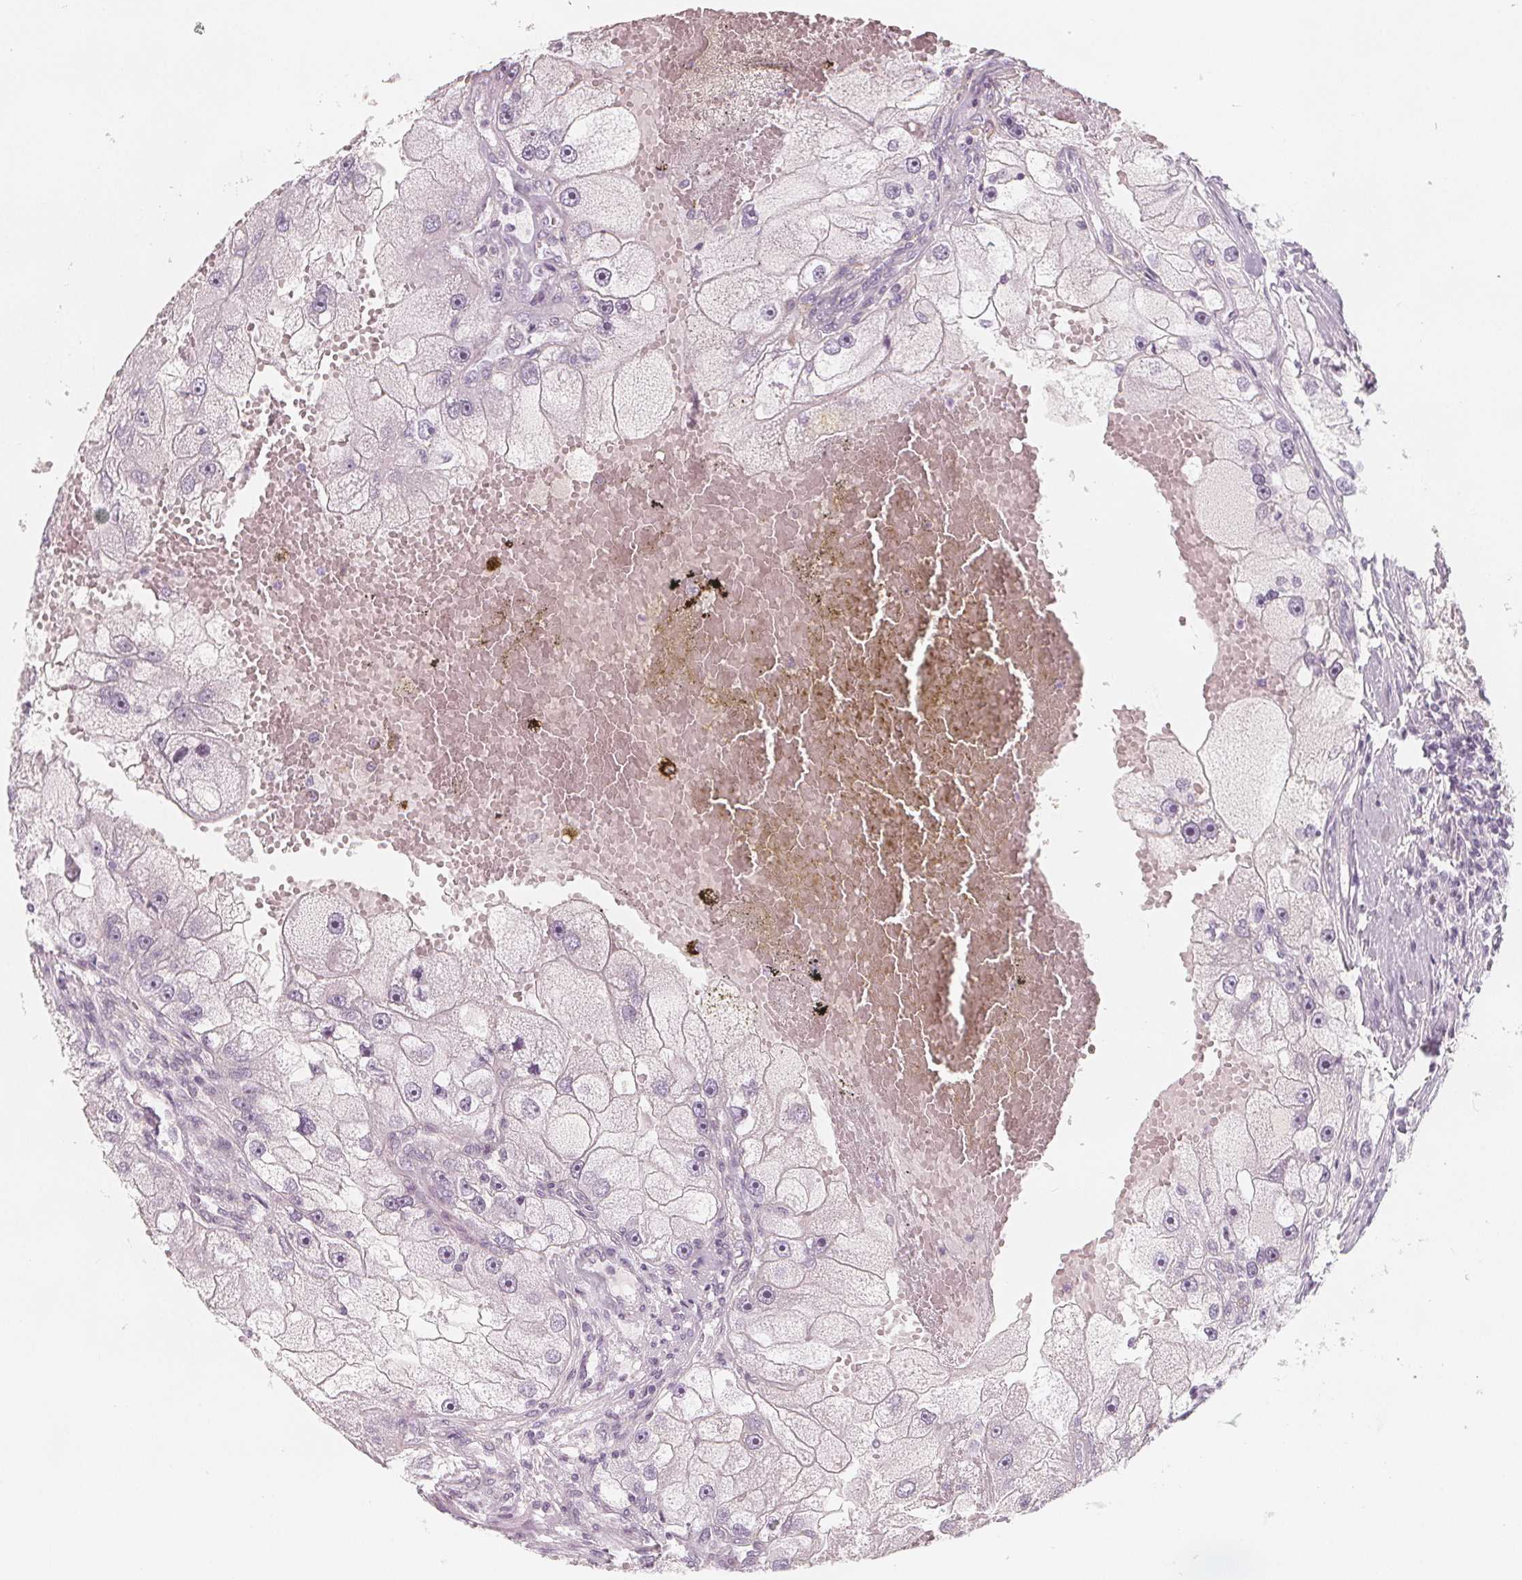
{"staining": {"intensity": "moderate", "quantity": "<25%", "location": "nuclear"}, "tissue": "renal cancer", "cell_type": "Tumor cells", "image_type": "cancer", "snomed": [{"axis": "morphology", "description": "Adenocarcinoma, NOS"}, {"axis": "topography", "description": "Kidney"}], "caption": "Renal cancer stained for a protein shows moderate nuclear positivity in tumor cells.", "gene": "MAP1A", "patient": {"sex": "male", "age": 63}}